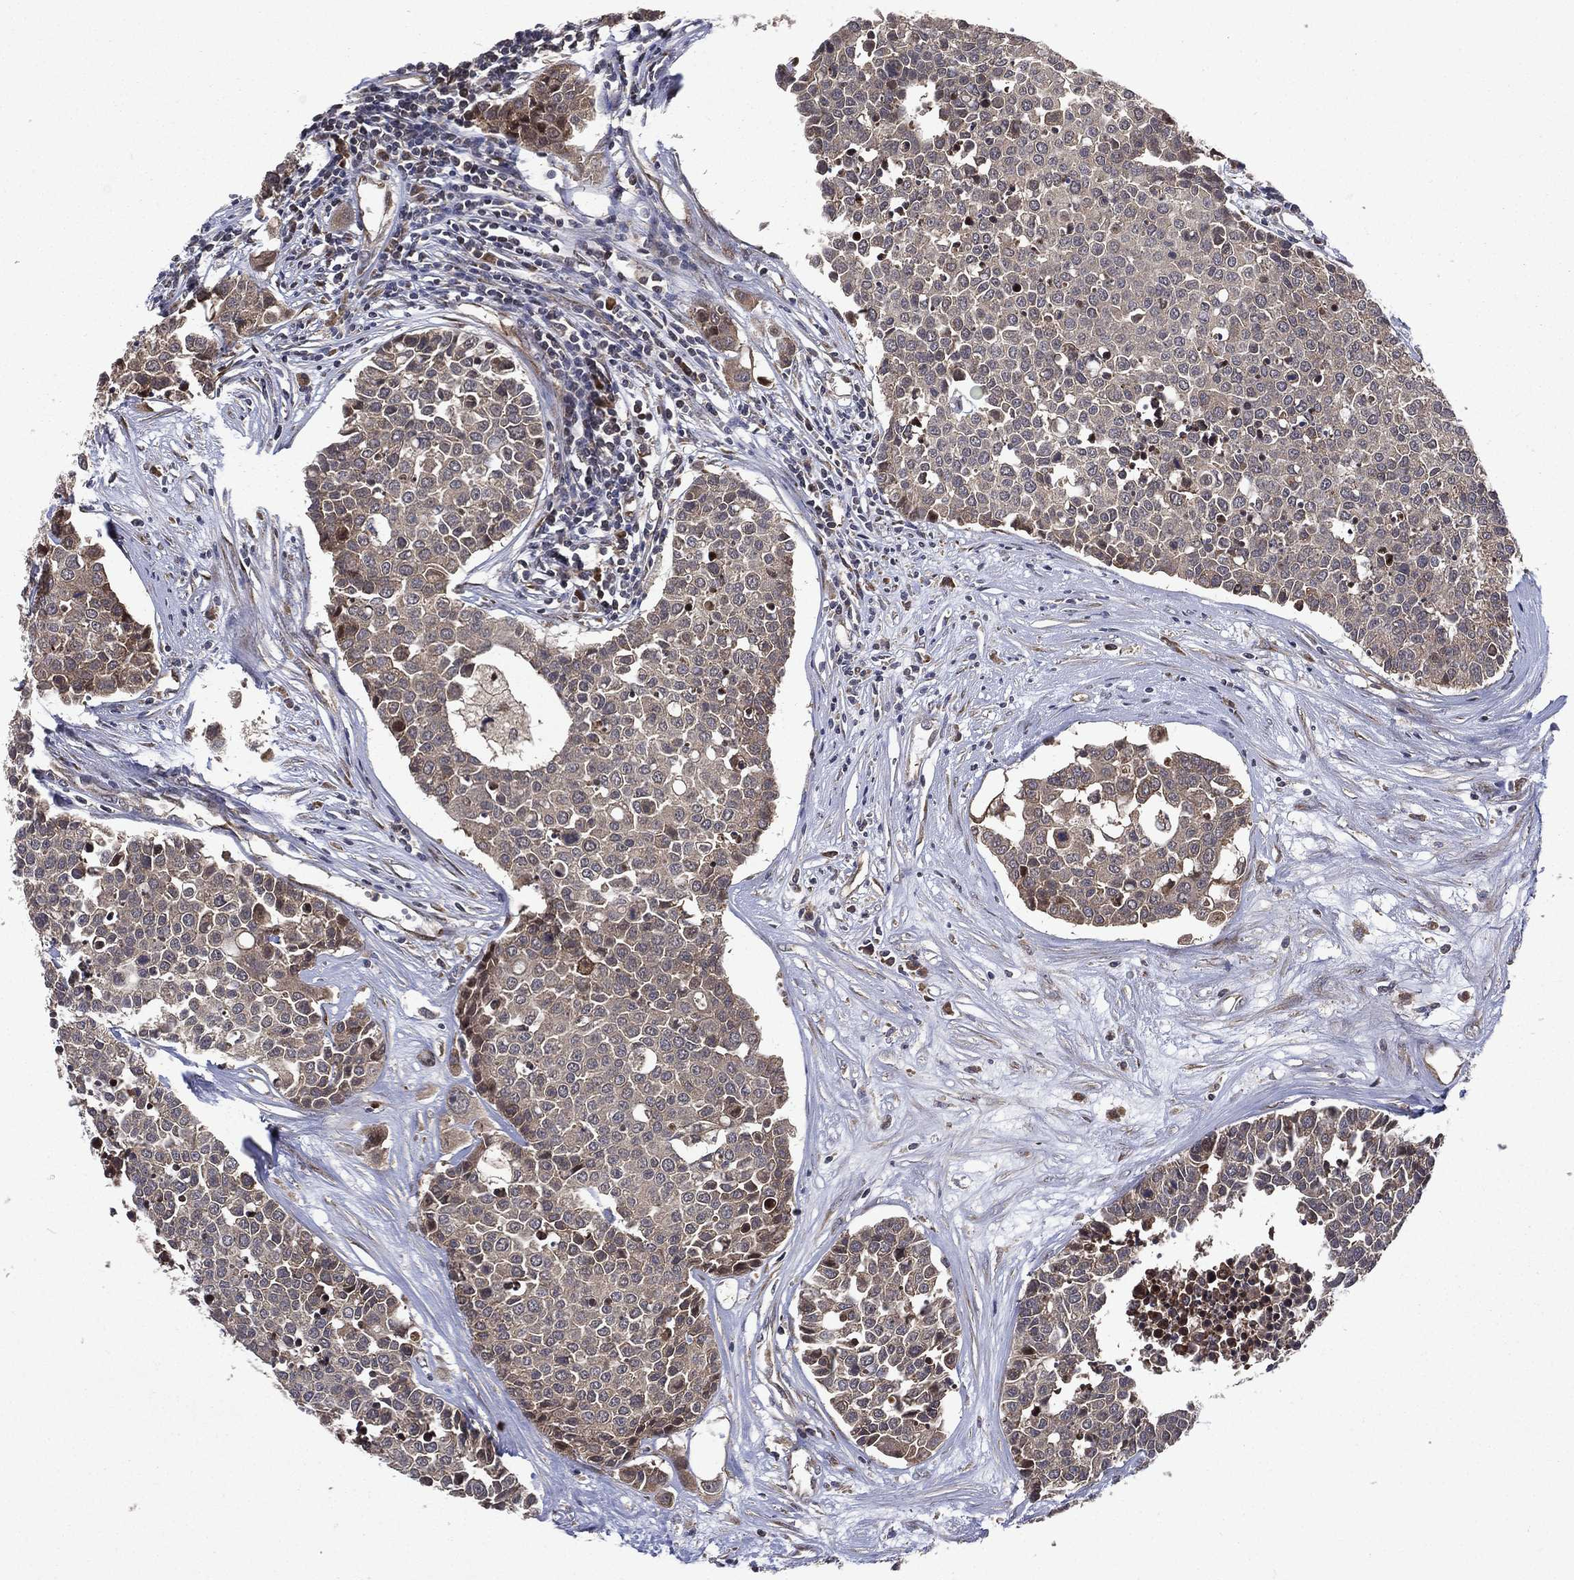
{"staining": {"intensity": "moderate", "quantity": "<25%", "location": "cytoplasmic/membranous"}, "tissue": "carcinoid", "cell_type": "Tumor cells", "image_type": "cancer", "snomed": [{"axis": "morphology", "description": "Carcinoid, malignant, NOS"}, {"axis": "topography", "description": "Colon"}], "caption": "Tumor cells demonstrate moderate cytoplasmic/membranous staining in approximately <25% of cells in malignant carcinoid.", "gene": "RAB11FIP4", "patient": {"sex": "male", "age": 81}}